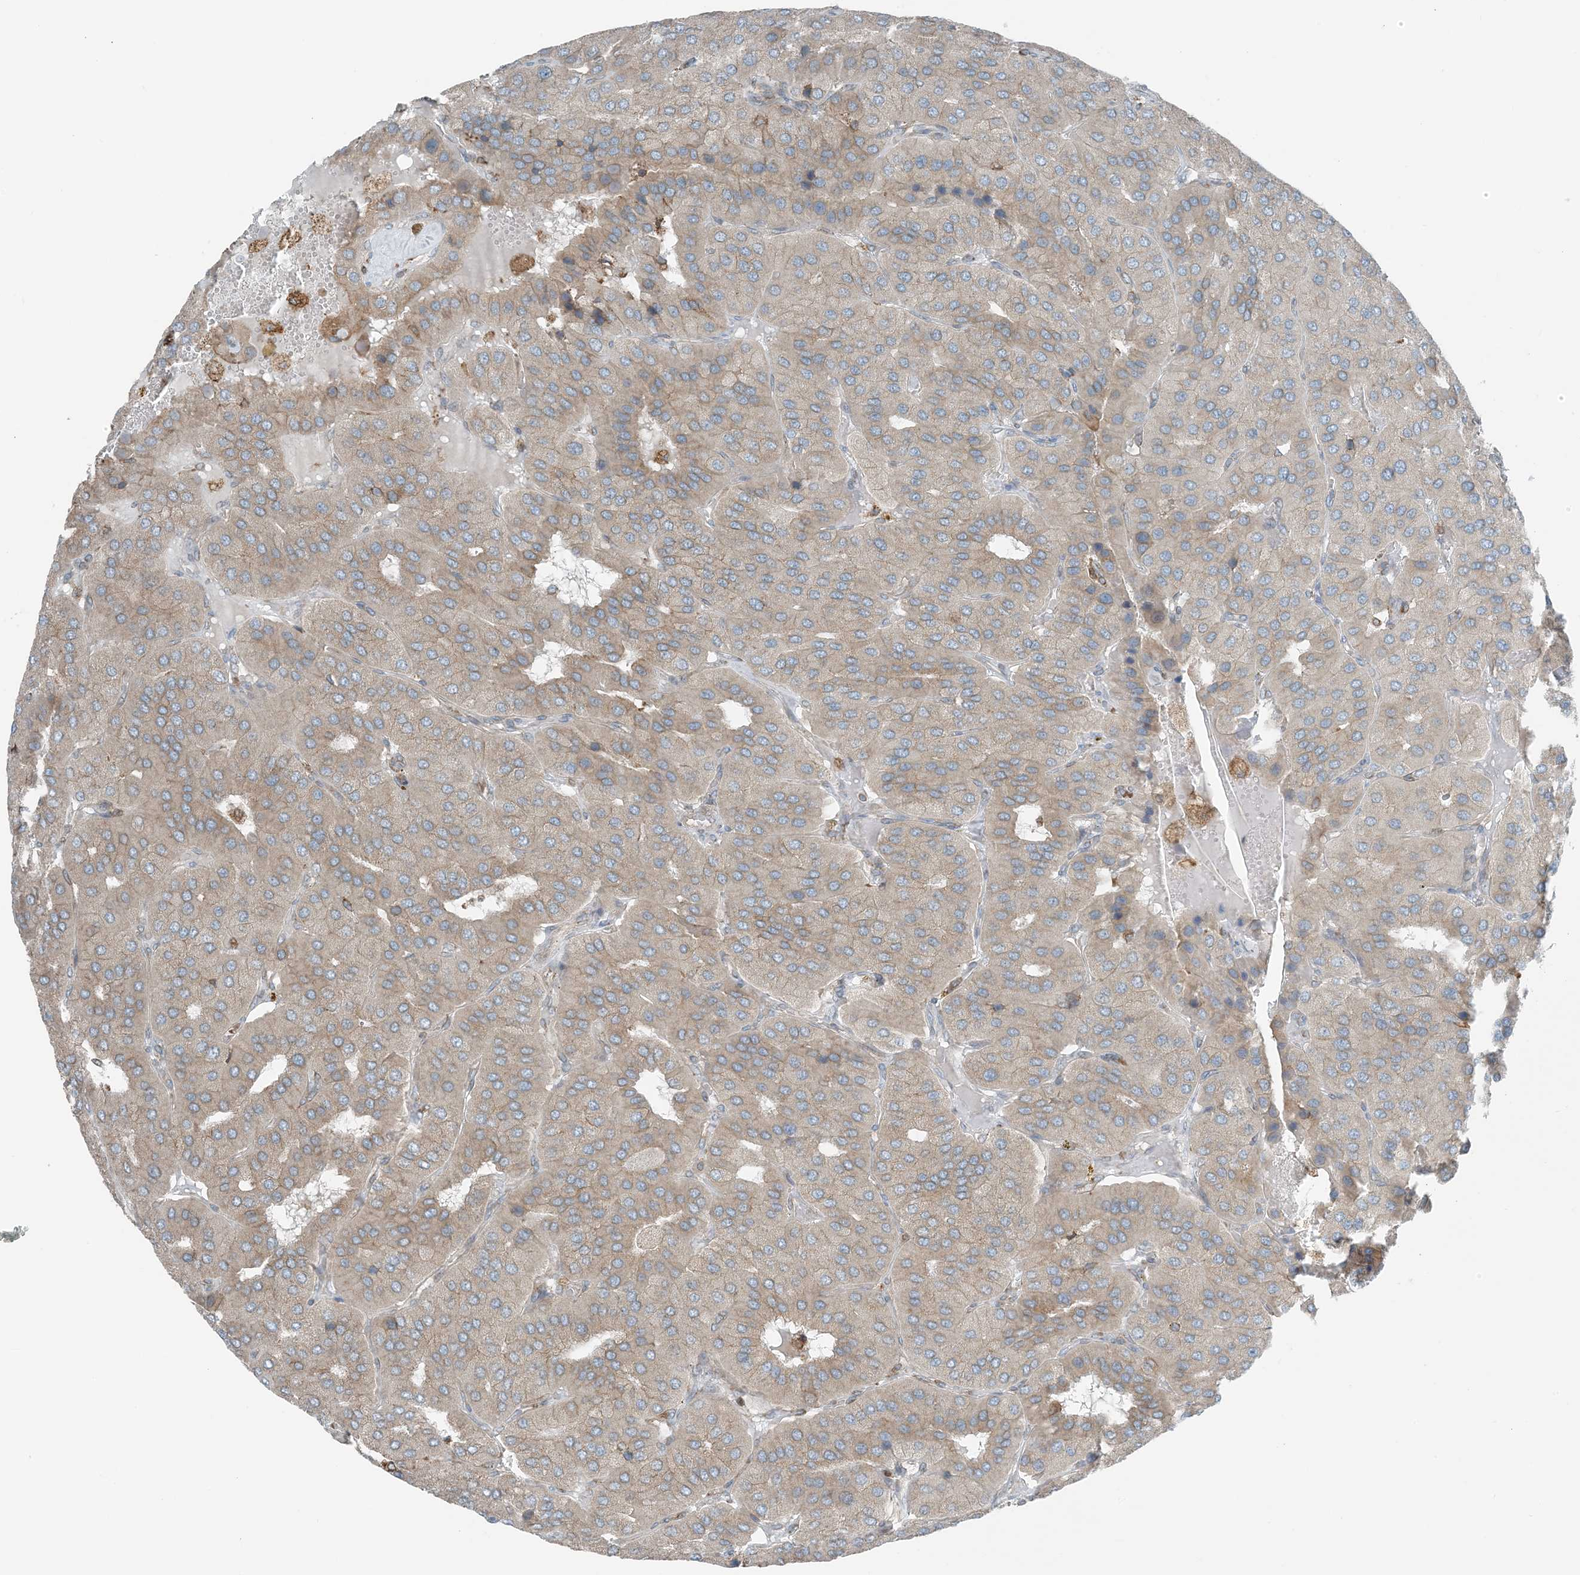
{"staining": {"intensity": "weak", "quantity": "25%-75%", "location": "cytoplasmic/membranous"}, "tissue": "parathyroid gland", "cell_type": "Glandular cells", "image_type": "normal", "snomed": [{"axis": "morphology", "description": "Normal tissue, NOS"}, {"axis": "morphology", "description": "Adenoma, NOS"}, {"axis": "topography", "description": "Parathyroid gland"}], "caption": "Immunohistochemistry (DAB) staining of unremarkable parathyroid gland shows weak cytoplasmic/membranous protein positivity in about 25%-75% of glandular cells.", "gene": "CERKL", "patient": {"sex": "female", "age": 86}}